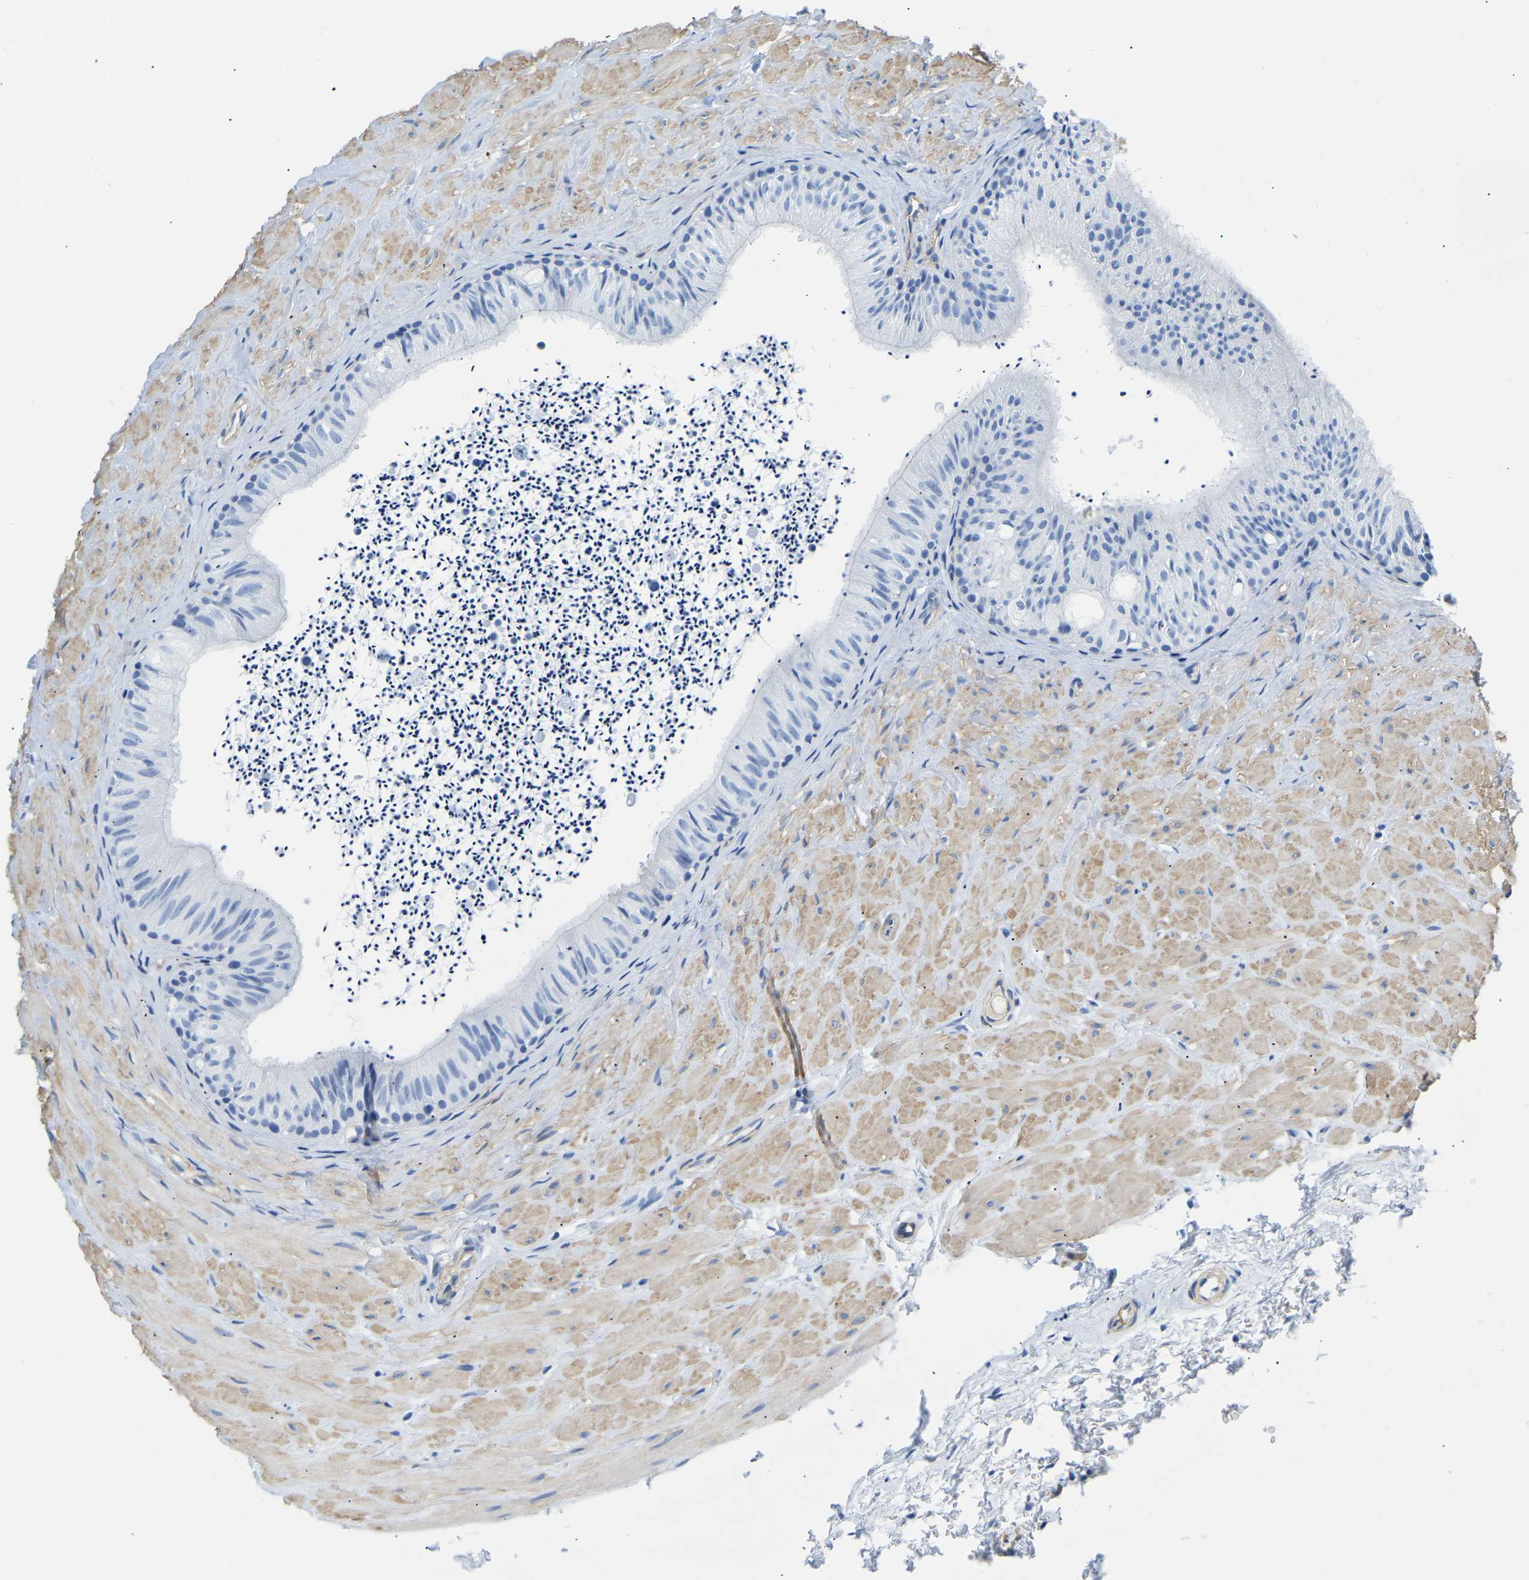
{"staining": {"intensity": "negative", "quantity": "none", "location": "none"}, "tissue": "epididymis", "cell_type": "Glandular cells", "image_type": "normal", "snomed": [{"axis": "morphology", "description": "Normal tissue, NOS"}, {"axis": "topography", "description": "Epididymis"}], "caption": "Immunohistochemical staining of unremarkable human epididymis shows no significant staining in glandular cells.", "gene": "UPK3A", "patient": {"sex": "male", "age": 56}}